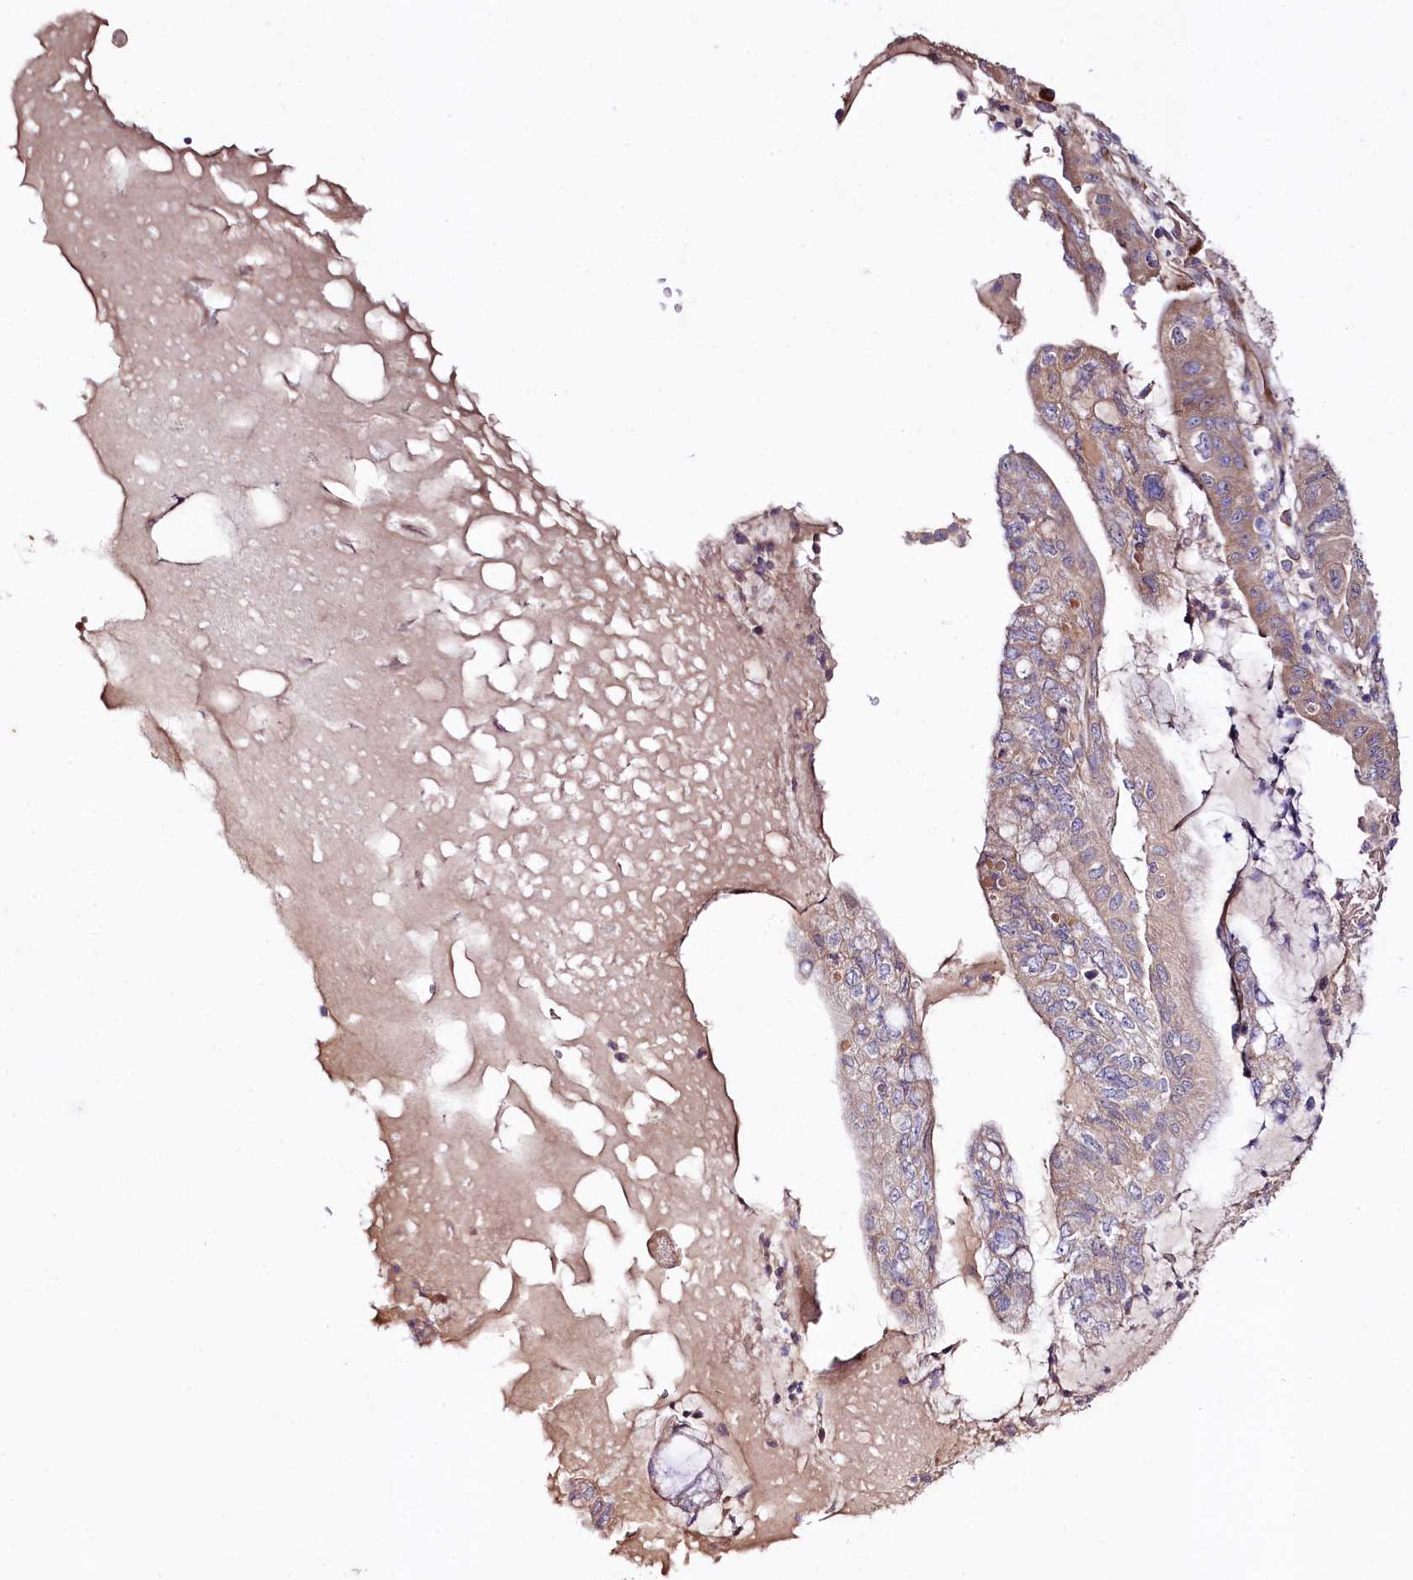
{"staining": {"intensity": "weak", "quantity": "25%-75%", "location": "cytoplasmic/membranous"}, "tissue": "pancreatic cancer", "cell_type": "Tumor cells", "image_type": "cancer", "snomed": [{"axis": "morphology", "description": "Adenocarcinoma, NOS"}, {"axis": "topography", "description": "Pancreas"}], "caption": "A brown stain highlights weak cytoplasmic/membranous expression of a protein in human pancreatic adenocarcinoma tumor cells.", "gene": "SPATS2", "patient": {"sex": "female", "age": 73}}